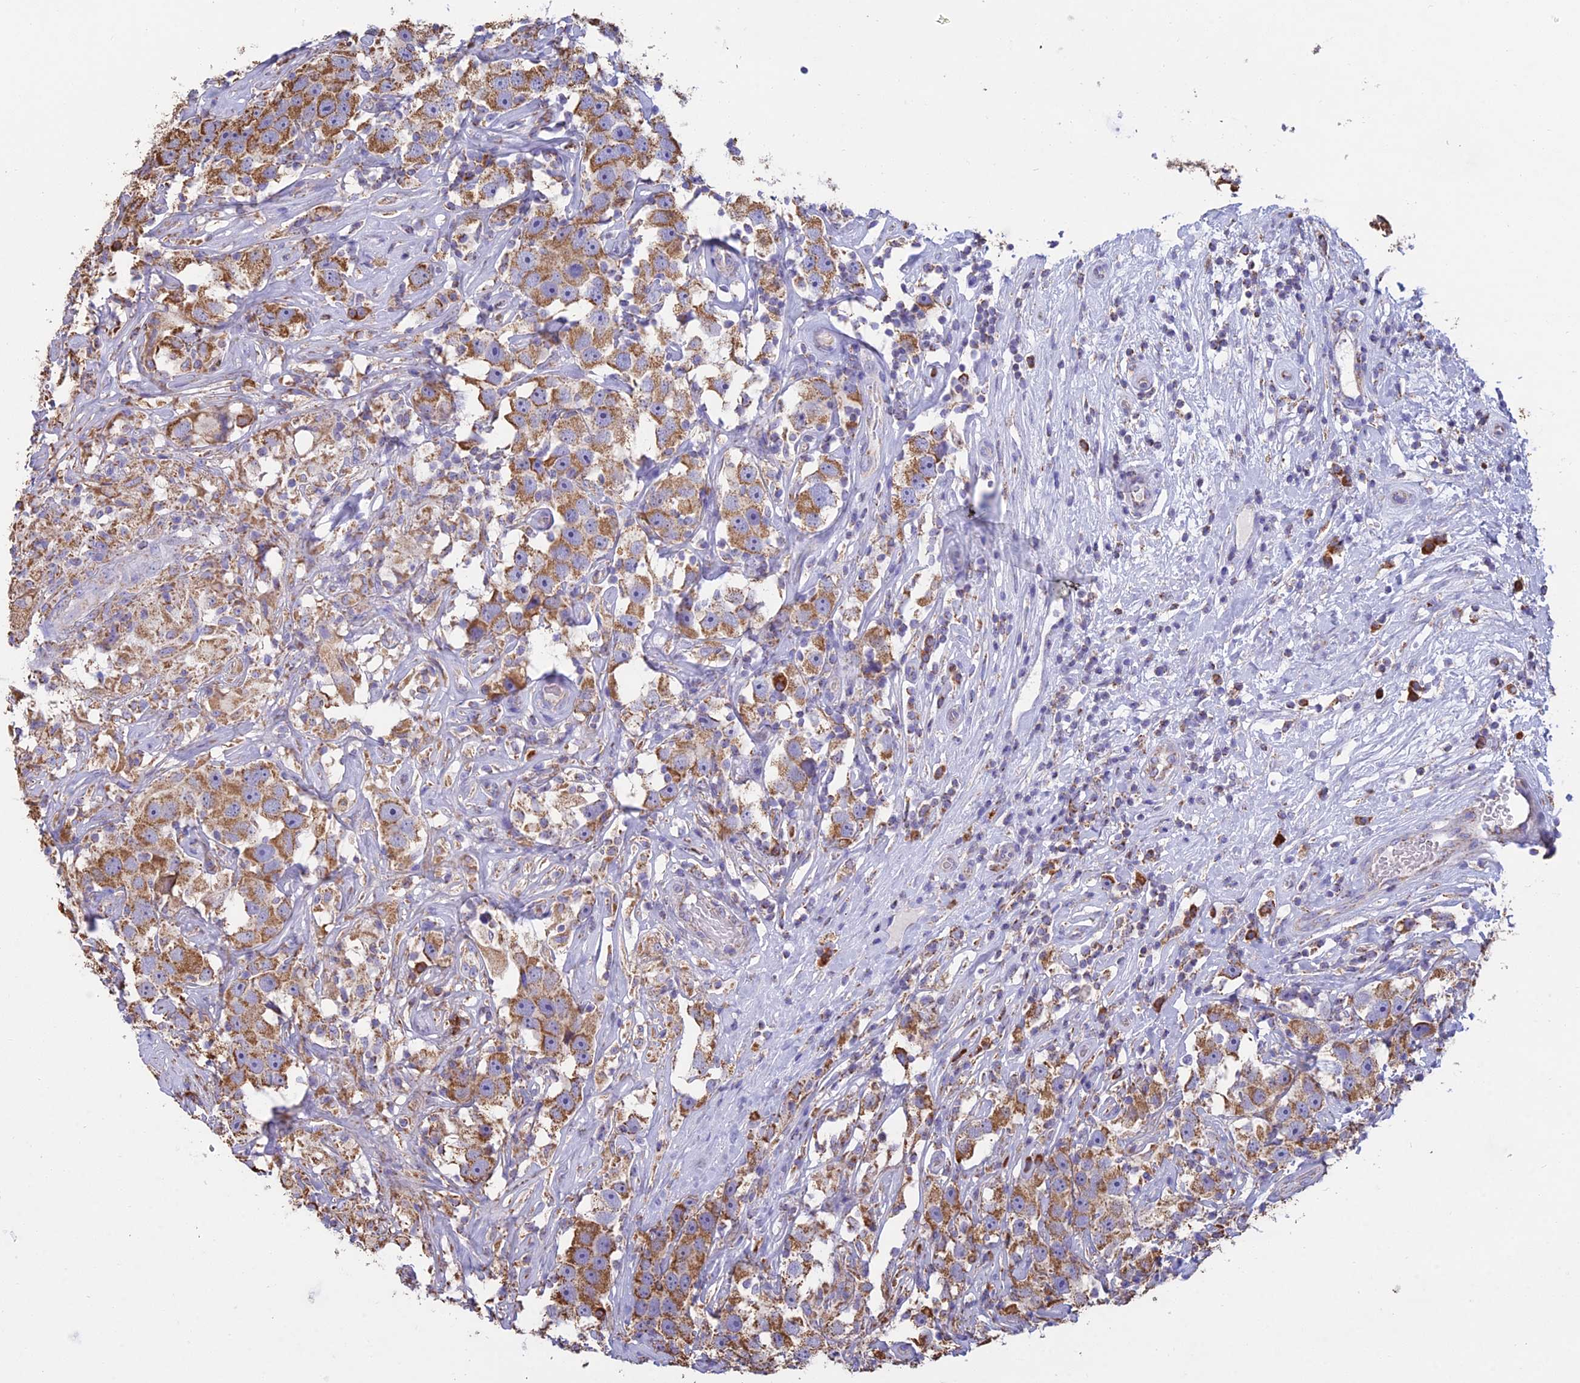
{"staining": {"intensity": "moderate", "quantity": ">75%", "location": "cytoplasmic/membranous"}, "tissue": "testis cancer", "cell_type": "Tumor cells", "image_type": "cancer", "snomed": [{"axis": "morphology", "description": "Seminoma, NOS"}, {"axis": "topography", "description": "Testis"}], "caption": "Immunohistochemistry (IHC) (DAB (3,3'-diaminobenzidine)) staining of testis cancer (seminoma) shows moderate cytoplasmic/membranous protein staining in approximately >75% of tumor cells. The protein is shown in brown color, while the nuclei are stained blue.", "gene": "OR2W3", "patient": {"sex": "male", "age": 49}}